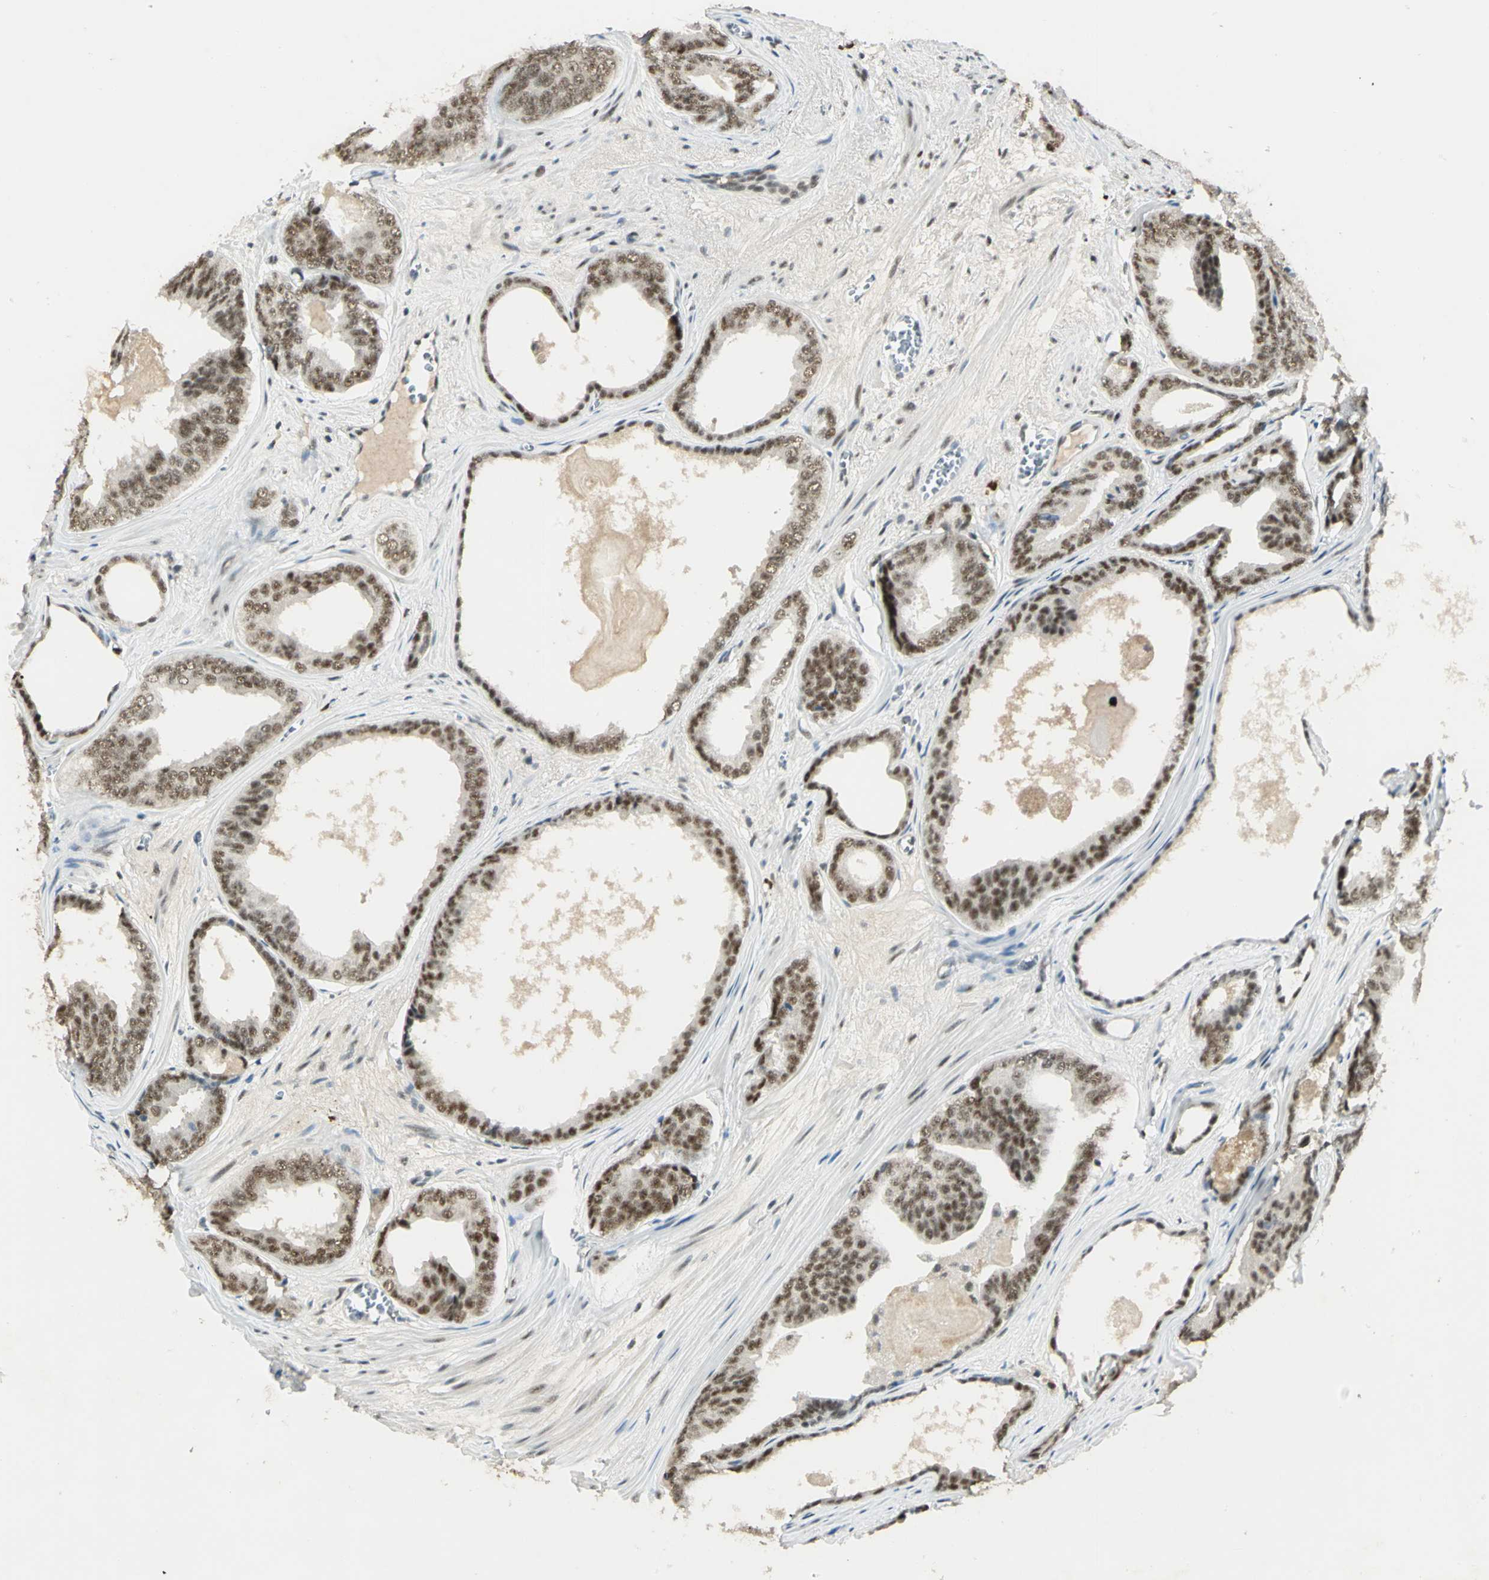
{"staining": {"intensity": "moderate", "quantity": ">75%", "location": "nuclear"}, "tissue": "prostate cancer", "cell_type": "Tumor cells", "image_type": "cancer", "snomed": [{"axis": "morphology", "description": "Adenocarcinoma, Medium grade"}, {"axis": "topography", "description": "Prostate"}], "caption": "Protein analysis of prostate cancer tissue shows moderate nuclear expression in approximately >75% of tumor cells.", "gene": "CCNT1", "patient": {"sex": "male", "age": 79}}